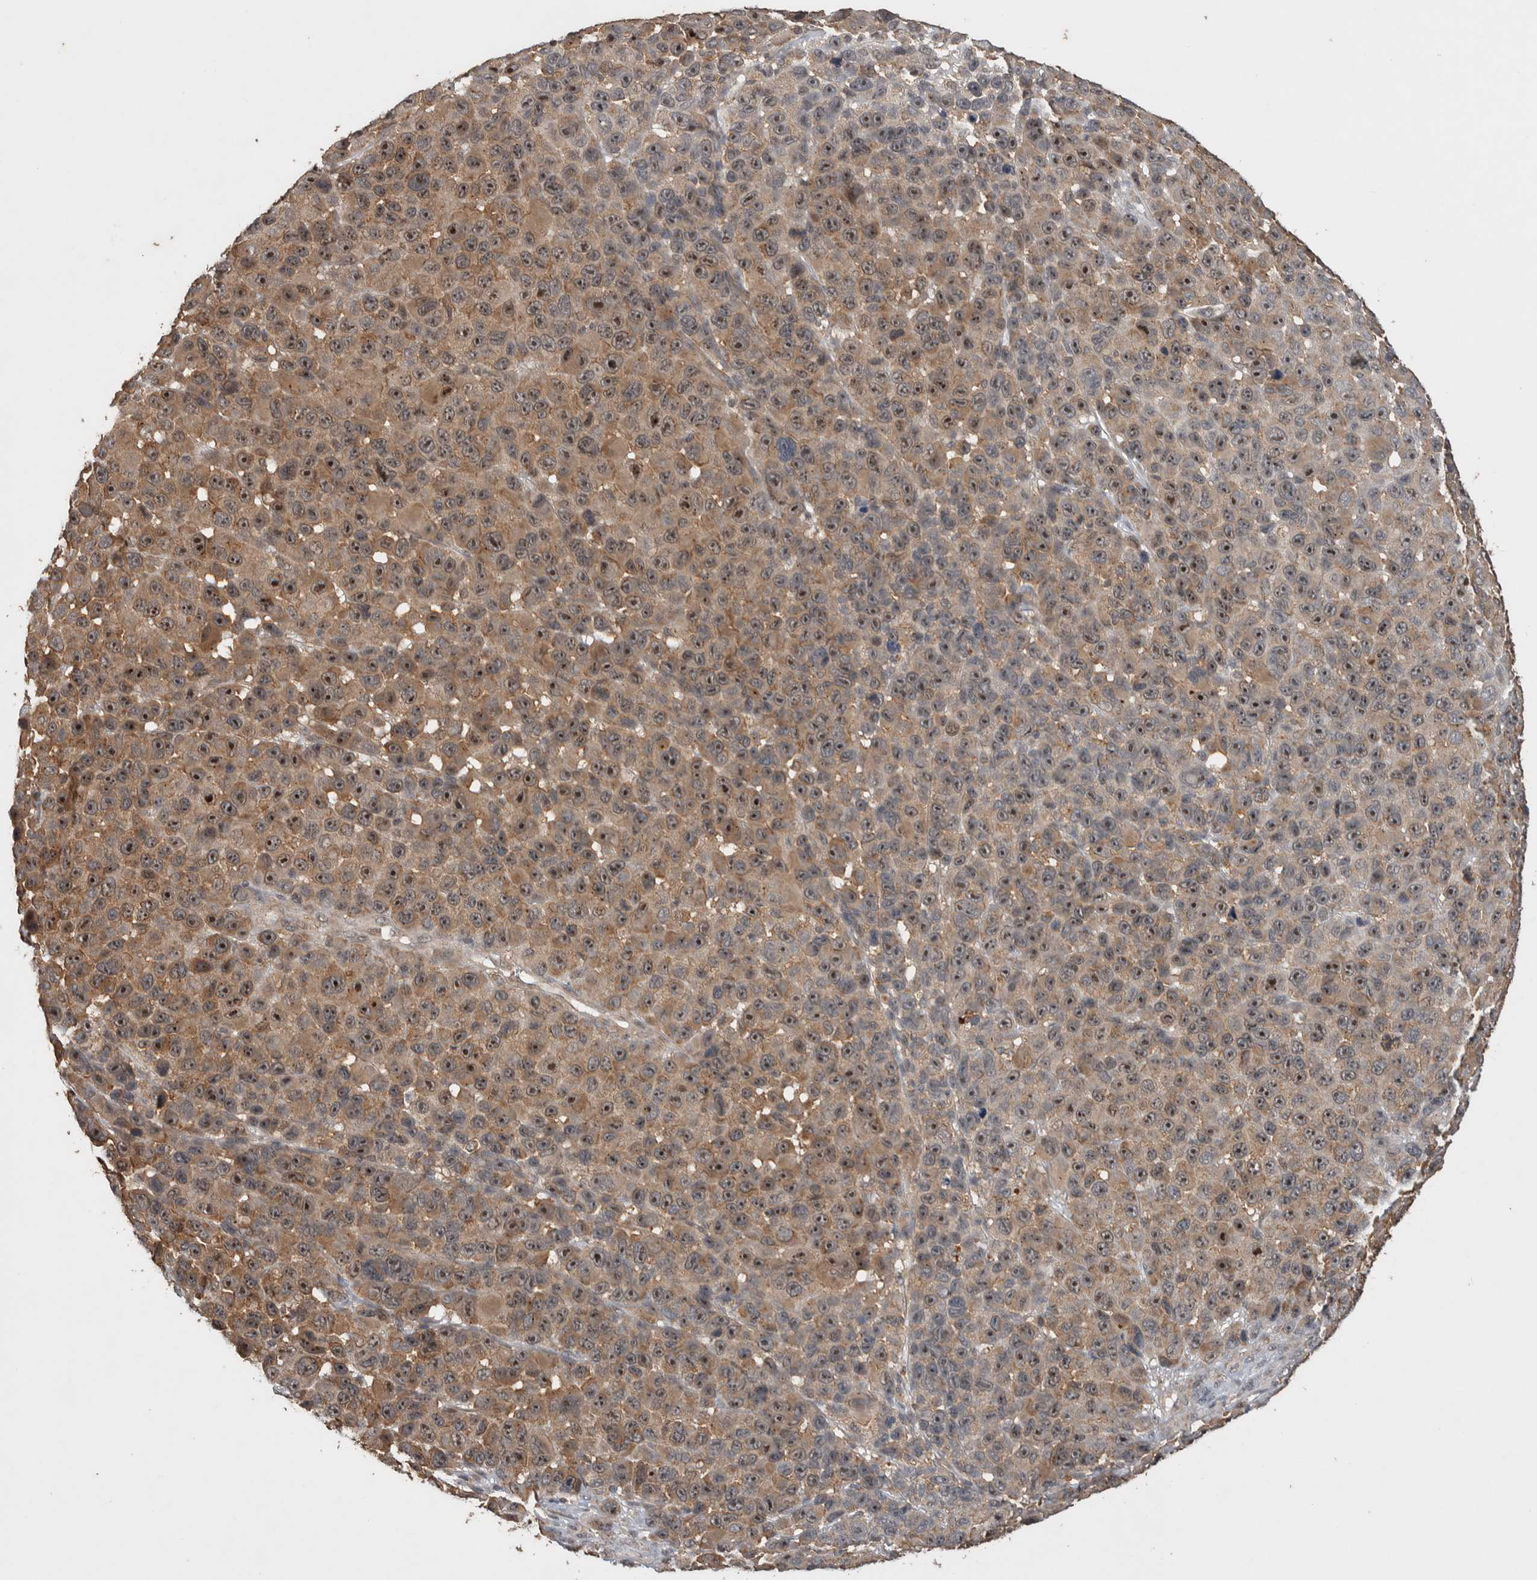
{"staining": {"intensity": "moderate", "quantity": ">75%", "location": "cytoplasmic/membranous,nuclear"}, "tissue": "melanoma", "cell_type": "Tumor cells", "image_type": "cancer", "snomed": [{"axis": "morphology", "description": "Malignant melanoma, NOS"}, {"axis": "topography", "description": "Skin"}], "caption": "DAB (3,3'-diaminobenzidine) immunohistochemical staining of melanoma exhibits moderate cytoplasmic/membranous and nuclear protein positivity in approximately >75% of tumor cells.", "gene": "DVL2", "patient": {"sex": "male", "age": 53}}